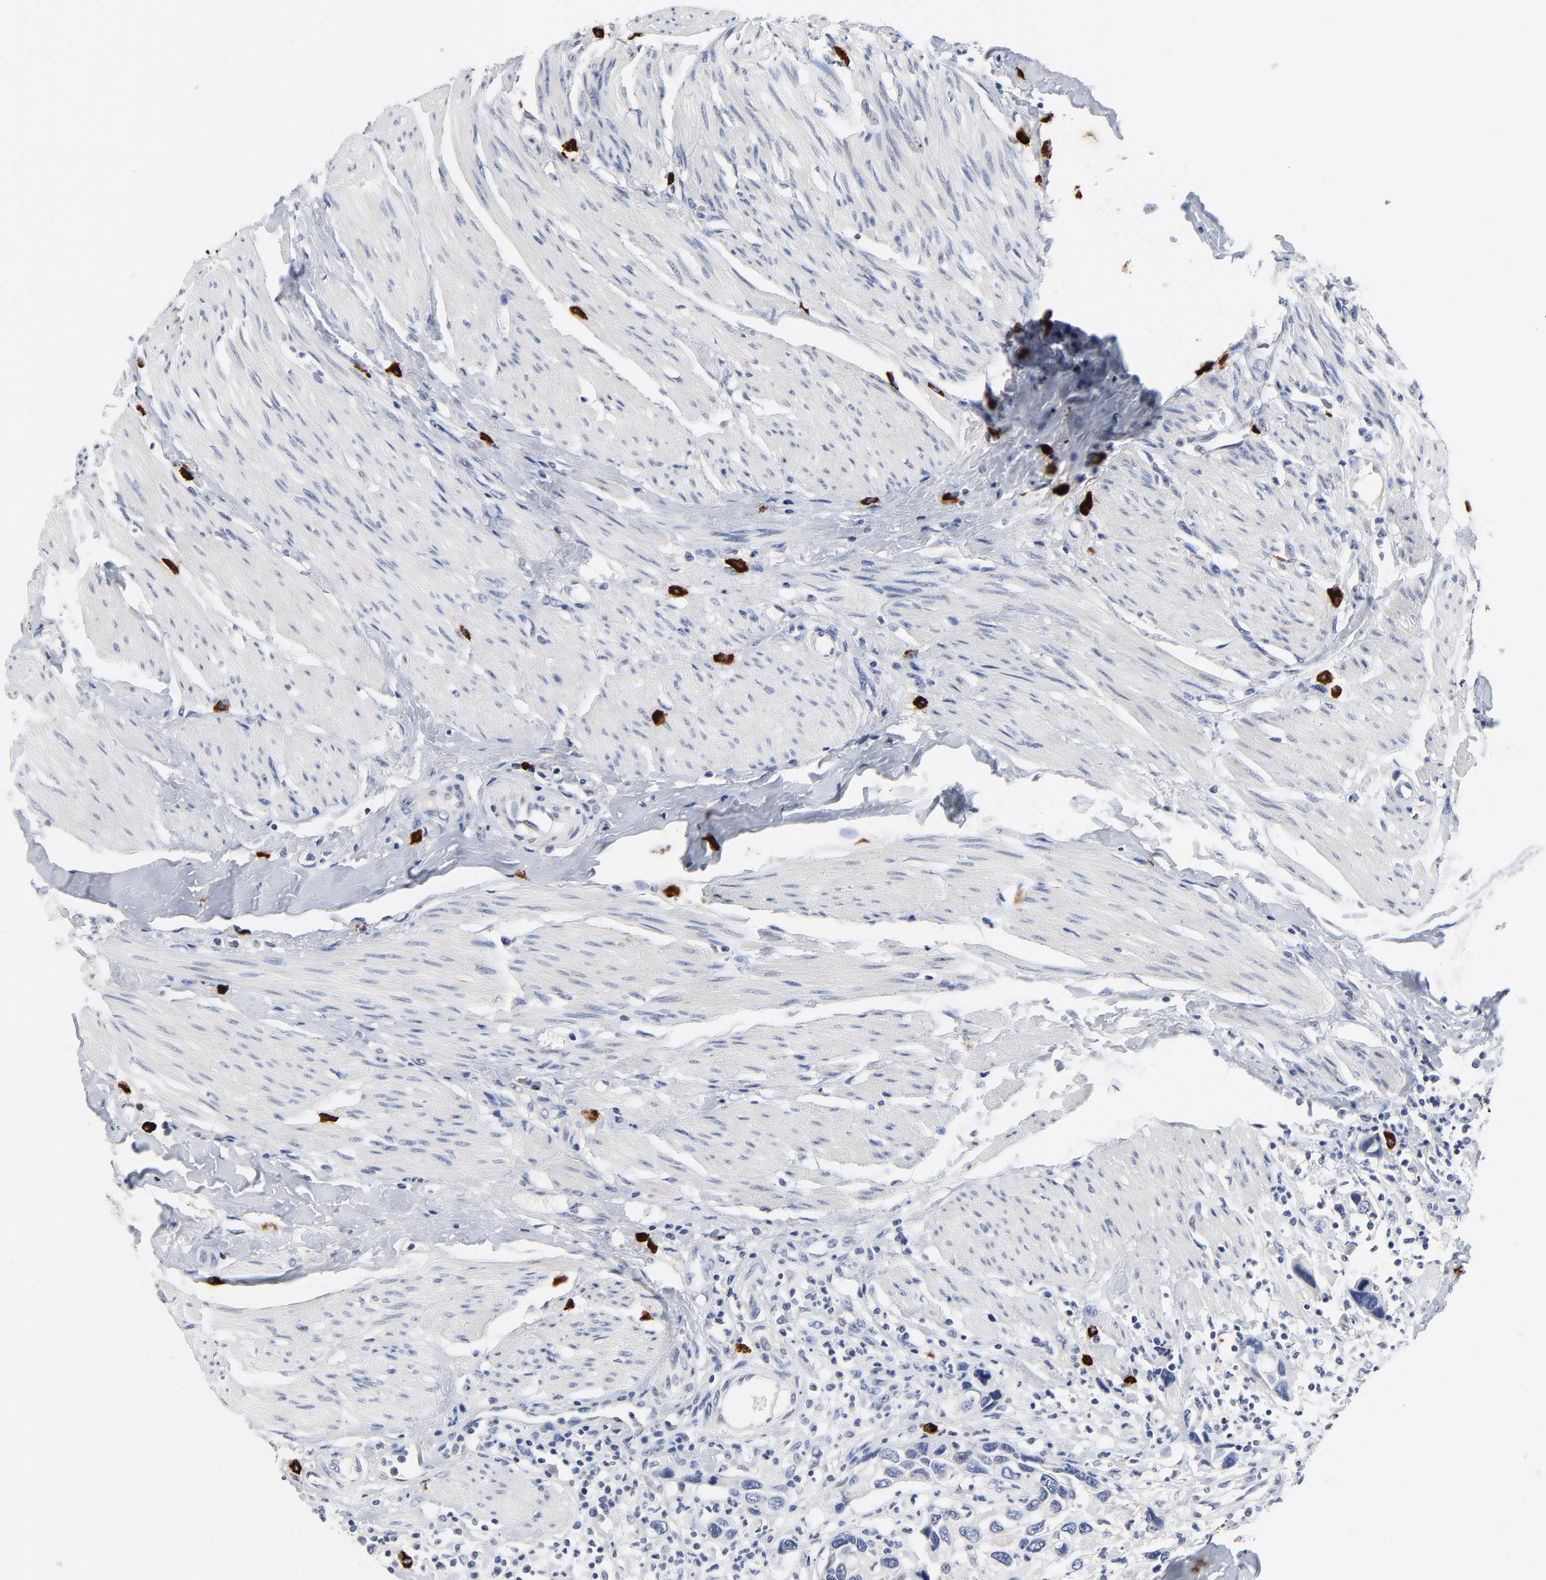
{"staining": {"intensity": "negative", "quantity": "none", "location": "none"}, "tissue": "urothelial cancer", "cell_type": "Tumor cells", "image_type": "cancer", "snomed": [{"axis": "morphology", "description": "Urothelial carcinoma, High grade"}, {"axis": "topography", "description": "Urinary bladder"}], "caption": "Immunohistochemical staining of human urothelial cancer reveals no significant expression in tumor cells.", "gene": "FBXL5", "patient": {"sex": "male", "age": 66}}